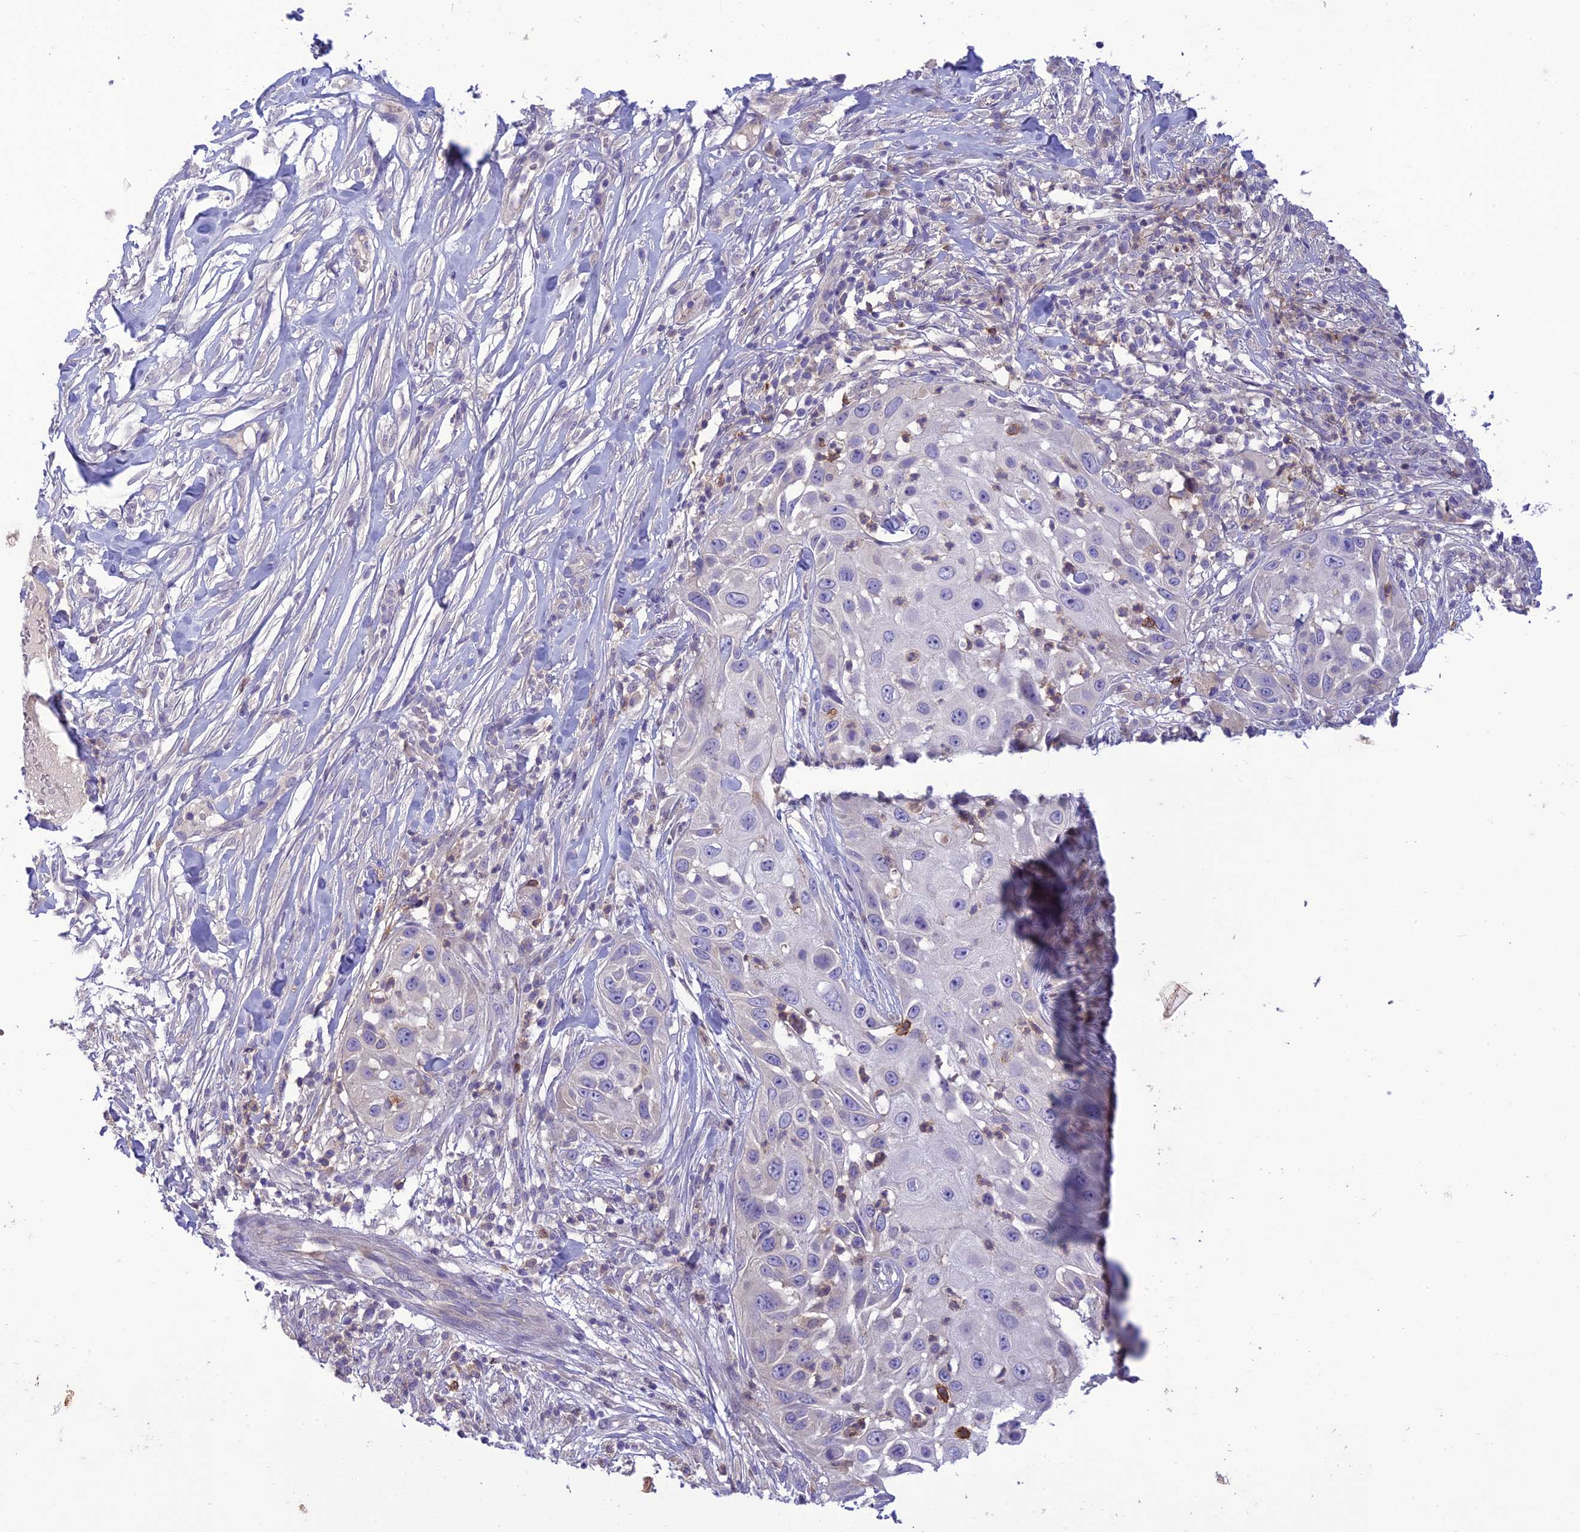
{"staining": {"intensity": "negative", "quantity": "none", "location": "none"}, "tissue": "skin cancer", "cell_type": "Tumor cells", "image_type": "cancer", "snomed": [{"axis": "morphology", "description": "Squamous cell carcinoma, NOS"}, {"axis": "topography", "description": "Skin"}], "caption": "Tumor cells show no significant expression in squamous cell carcinoma (skin).", "gene": "ITGAE", "patient": {"sex": "female", "age": 44}}